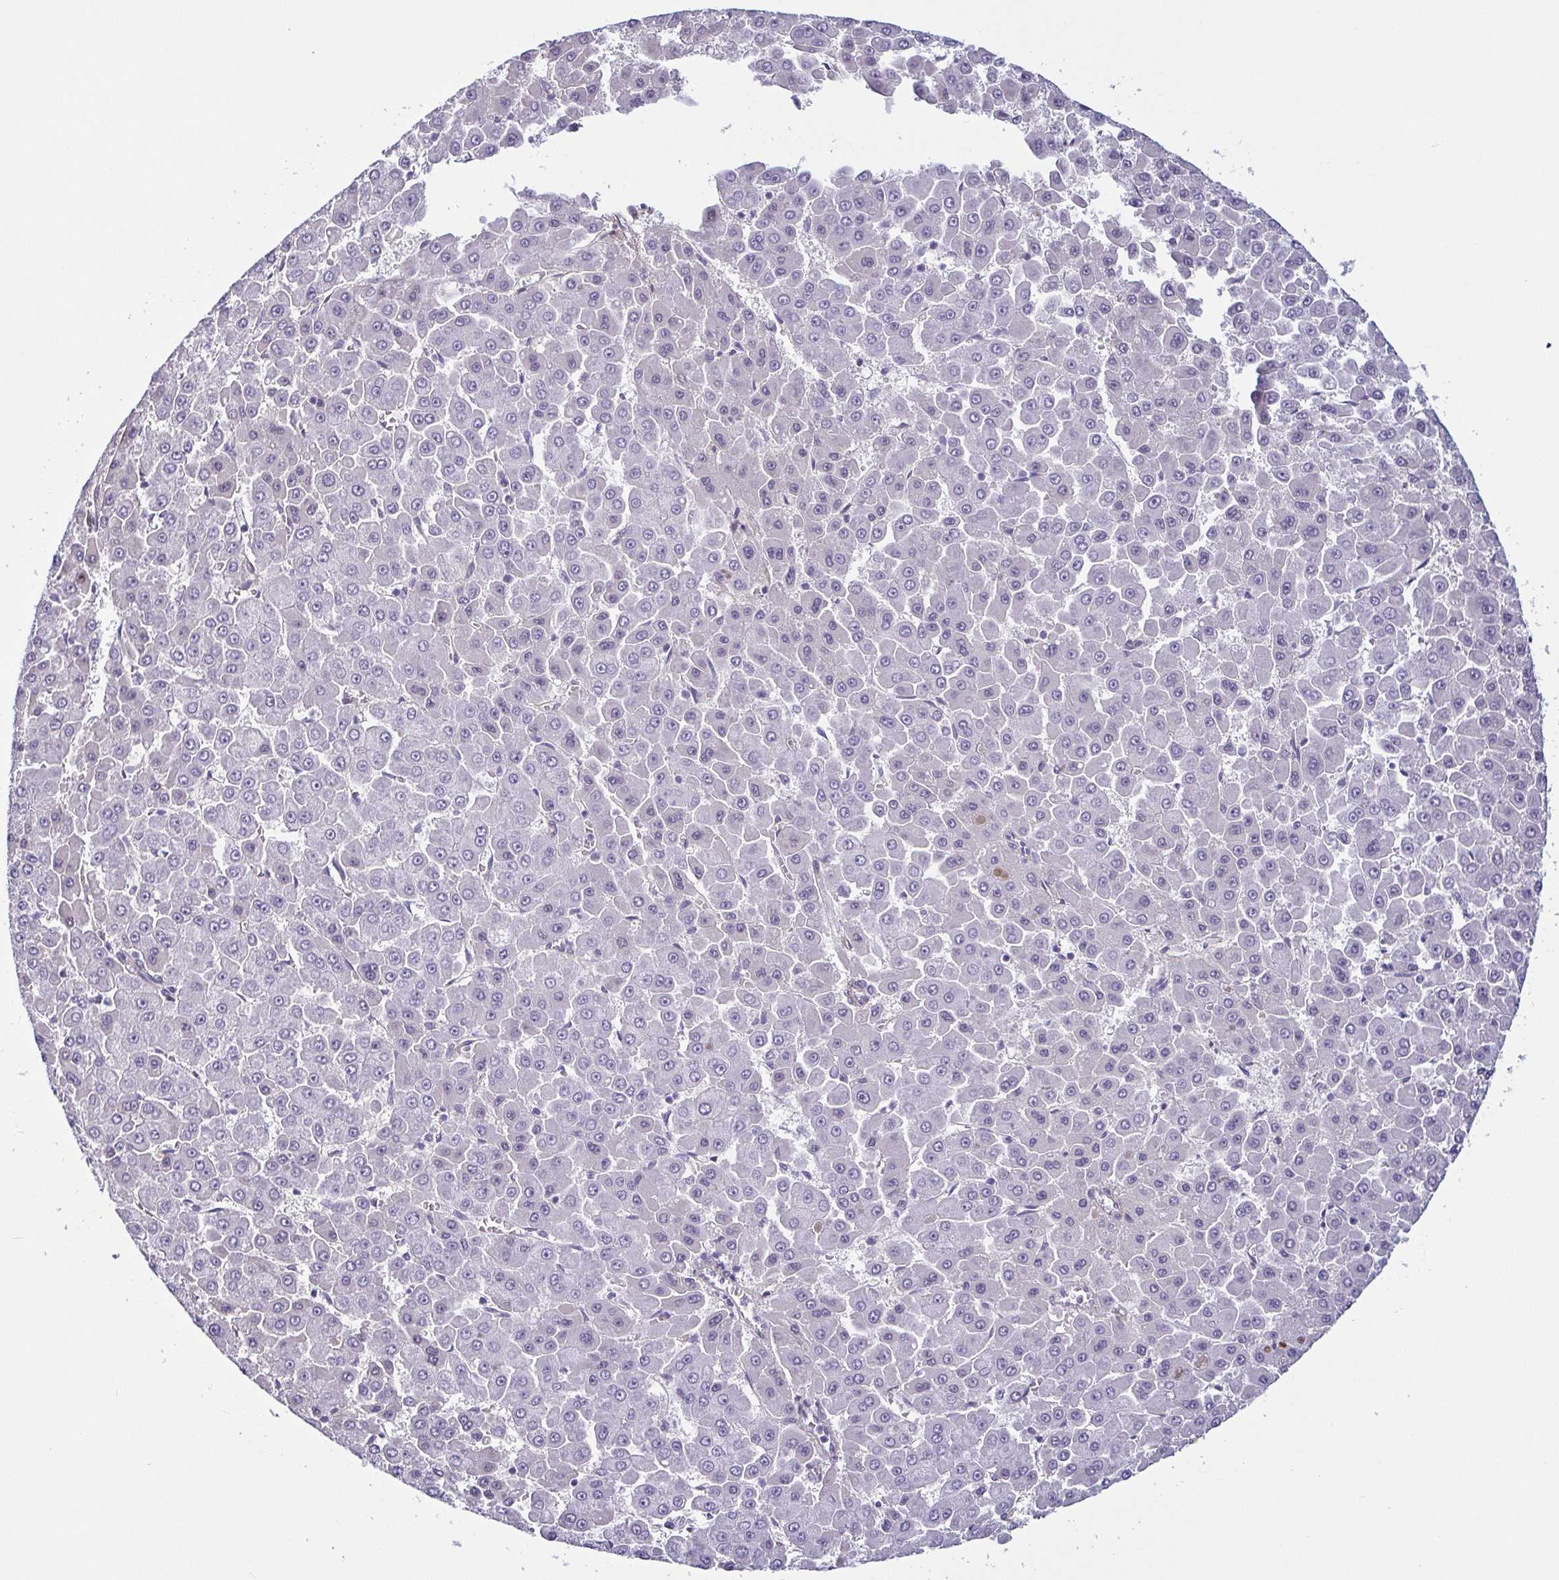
{"staining": {"intensity": "negative", "quantity": "none", "location": "none"}, "tissue": "liver cancer", "cell_type": "Tumor cells", "image_type": "cancer", "snomed": [{"axis": "morphology", "description": "Carcinoma, Hepatocellular, NOS"}, {"axis": "topography", "description": "Liver"}], "caption": "High power microscopy micrograph of an immunohistochemistry micrograph of liver cancer, revealing no significant staining in tumor cells. Brightfield microscopy of IHC stained with DAB (brown) and hematoxylin (blue), captured at high magnification.", "gene": "ECM1", "patient": {"sex": "male", "age": 78}}